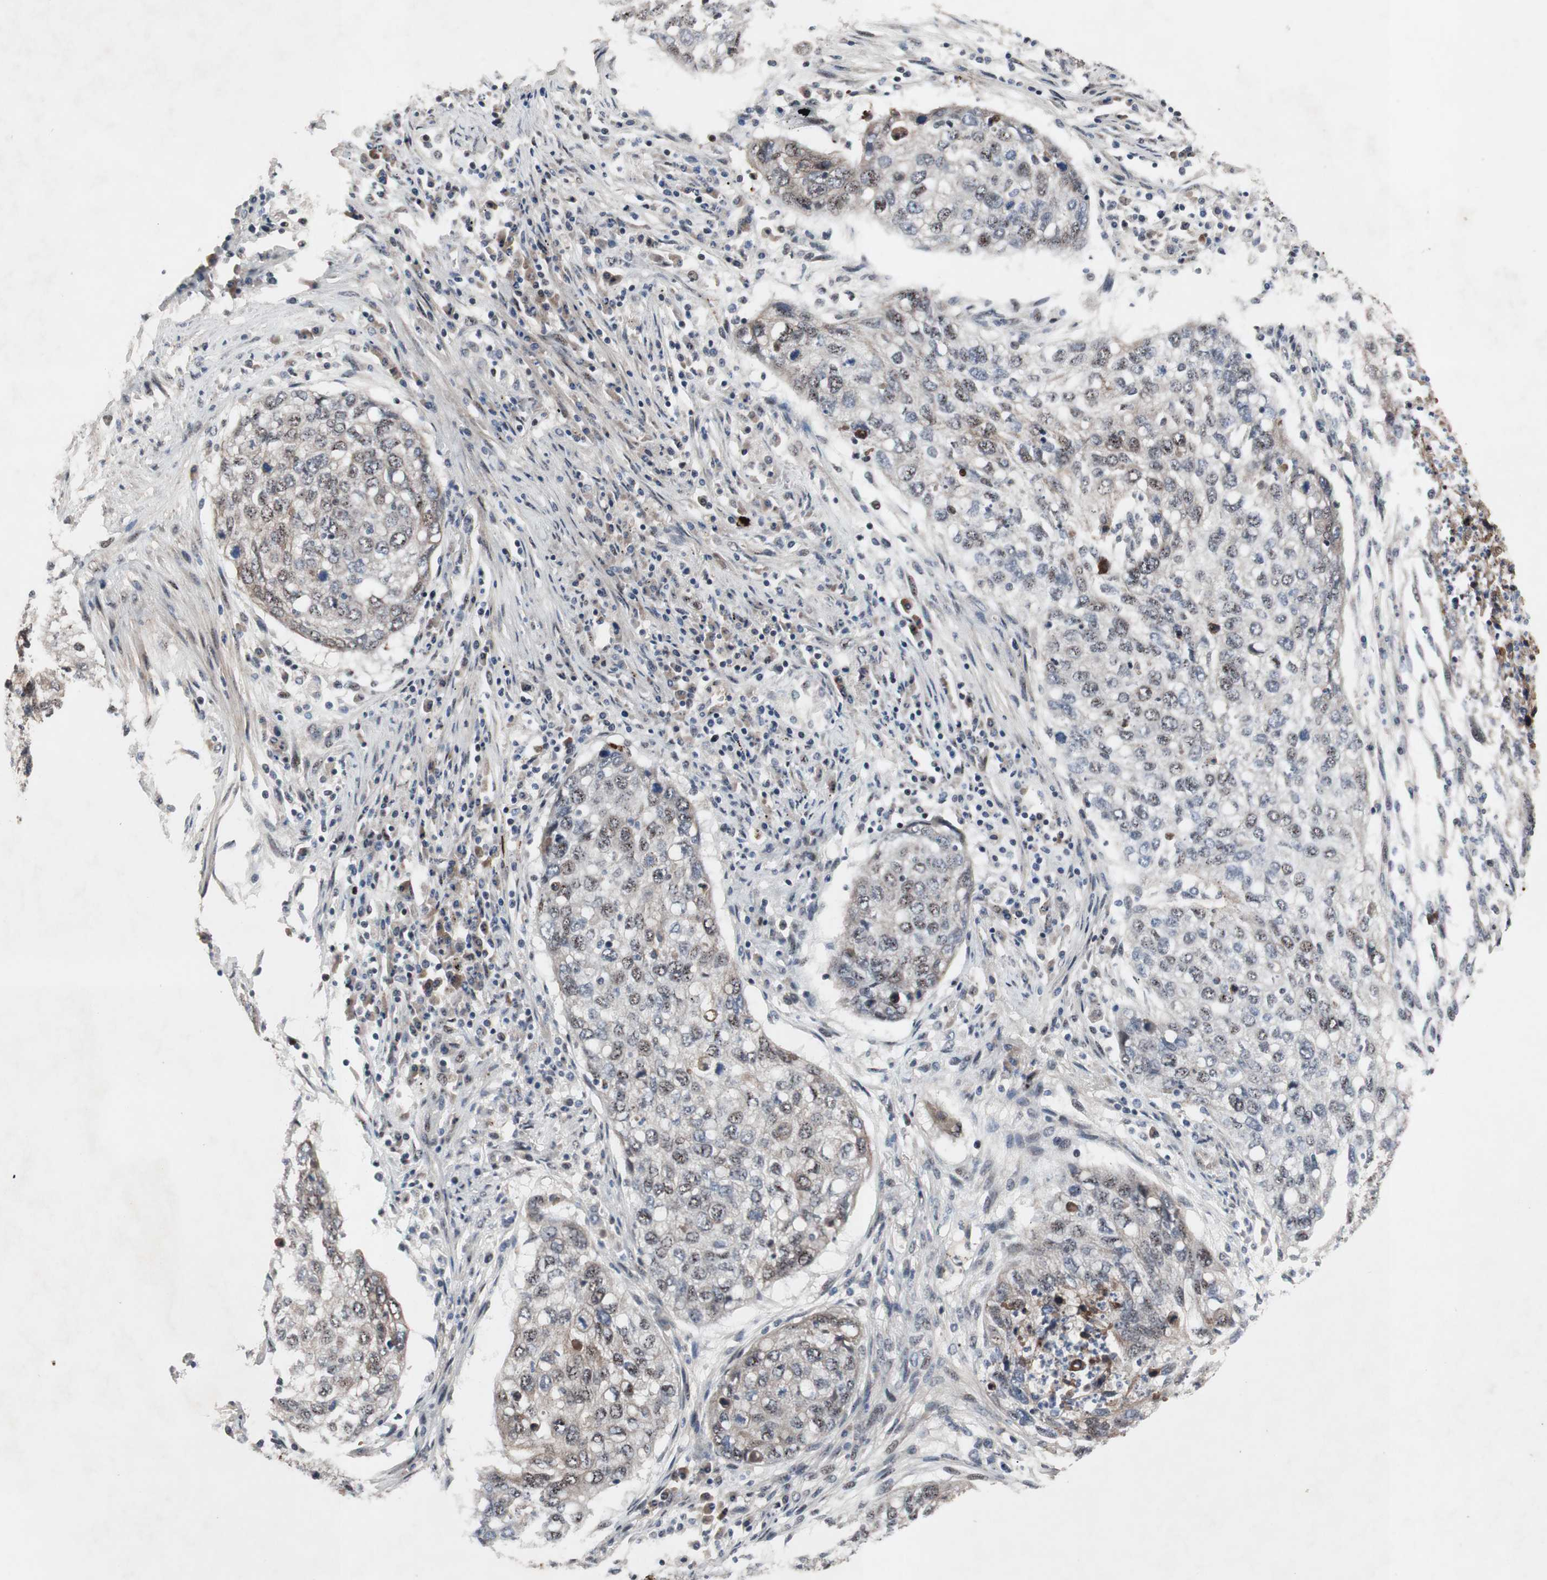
{"staining": {"intensity": "weak", "quantity": "<25%", "location": "nuclear"}, "tissue": "lung cancer", "cell_type": "Tumor cells", "image_type": "cancer", "snomed": [{"axis": "morphology", "description": "Squamous cell carcinoma, NOS"}, {"axis": "topography", "description": "Lung"}], "caption": "Histopathology image shows no protein staining in tumor cells of lung squamous cell carcinoma tissue.", "gene": "SOX7", "patient": {"sex": "female", "age": 63}}